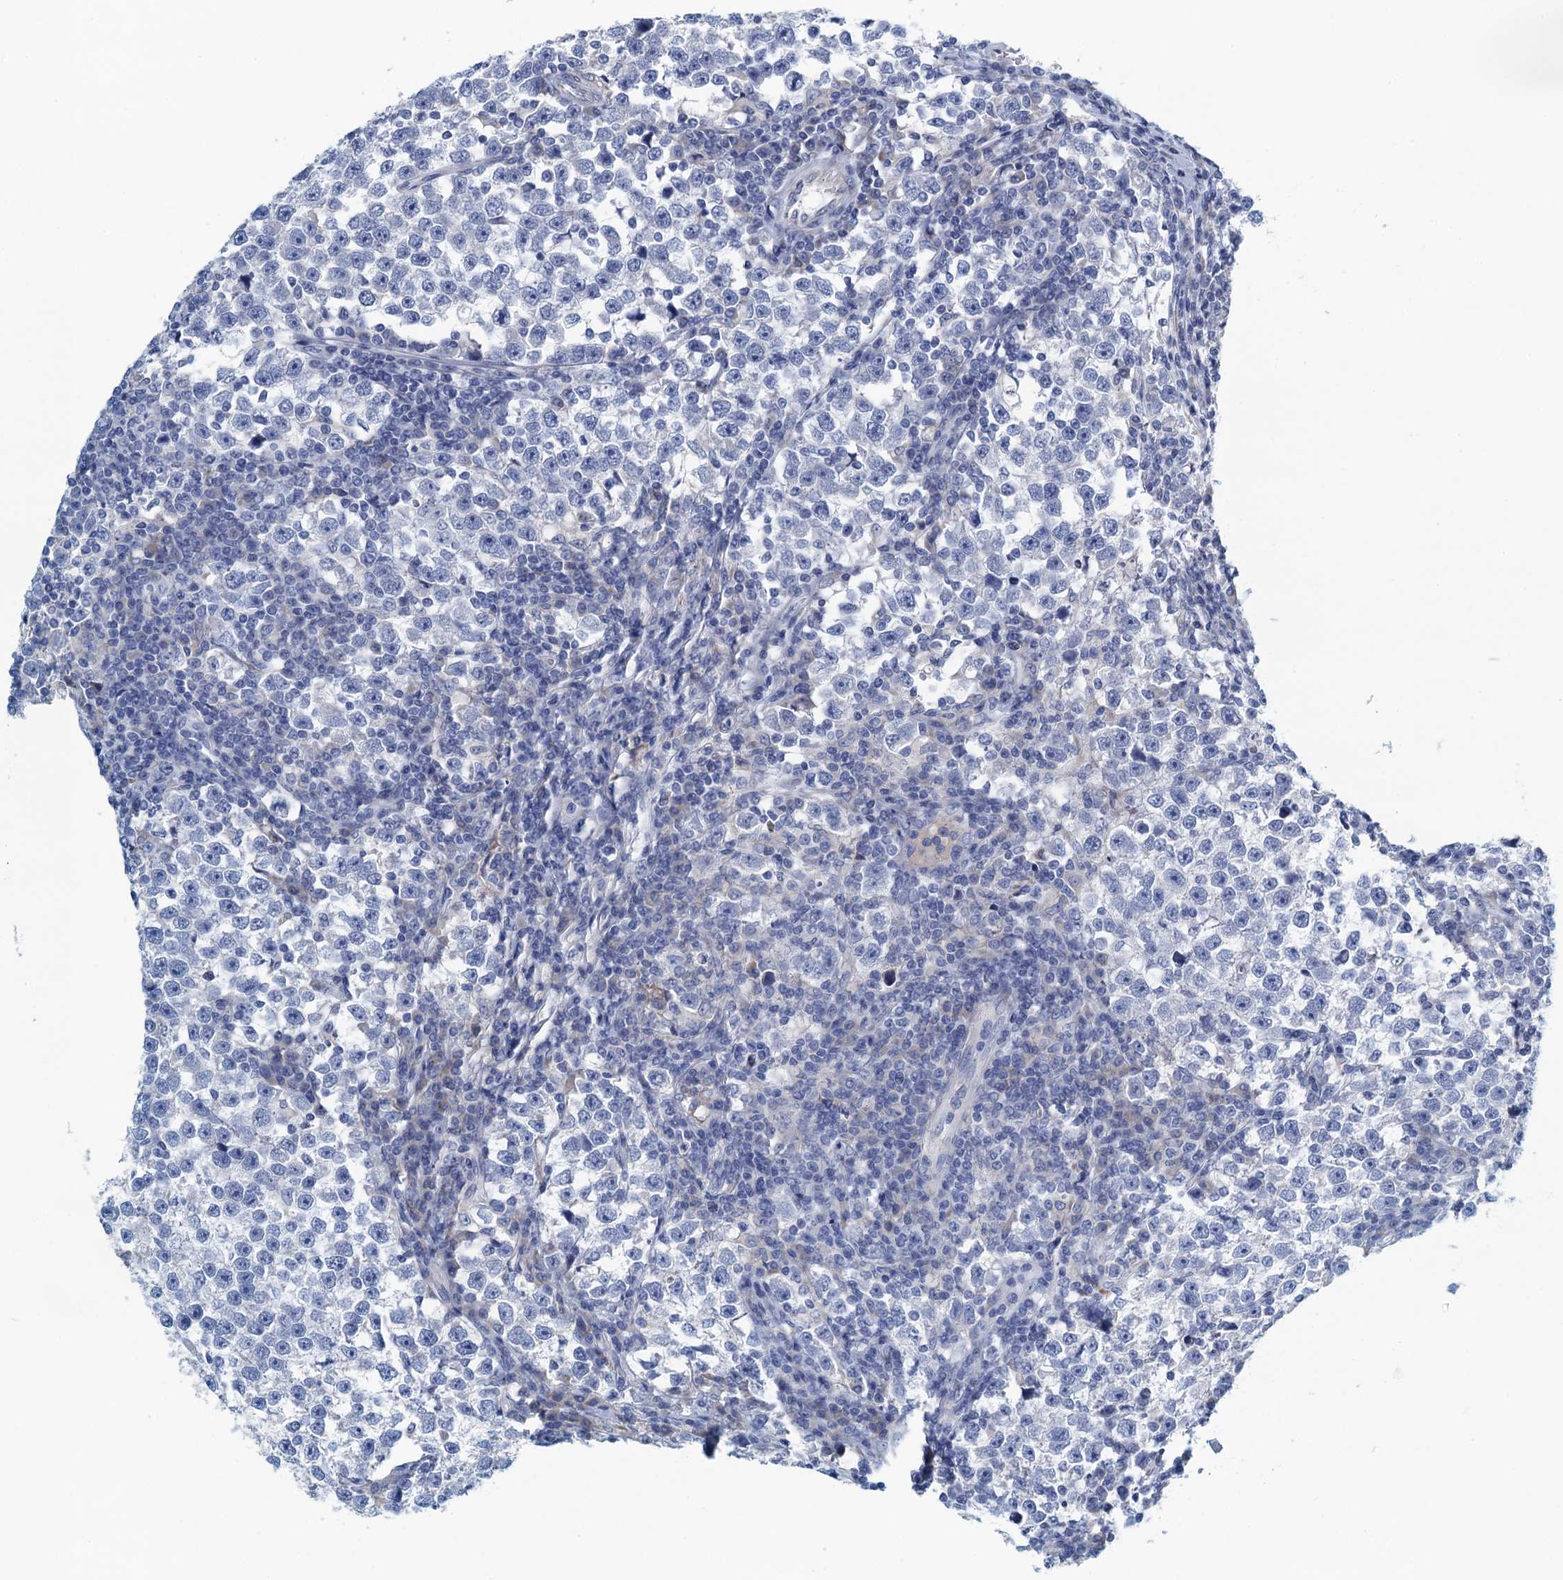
{"staining": {"intensity": "negative", "quantity": "none", "location": "none"}, "tissue": "testis cancer", "cell_type": "Tumor cells", "image_type": "cancer", "snomed": [{"axis": "morphology", "description": "Normal tissue, NOS"}, {"axis": "morphology", "description": "Seminoma, NOS"}, {"axis": "topography", "description": "Testis"}], "caption": "The IHC micrograph has no significant expression in tumor cells of testis cancer (seminoma) tissue.", "gene": "C10orf88", "patient": {"sex": "male", "age": 43}}